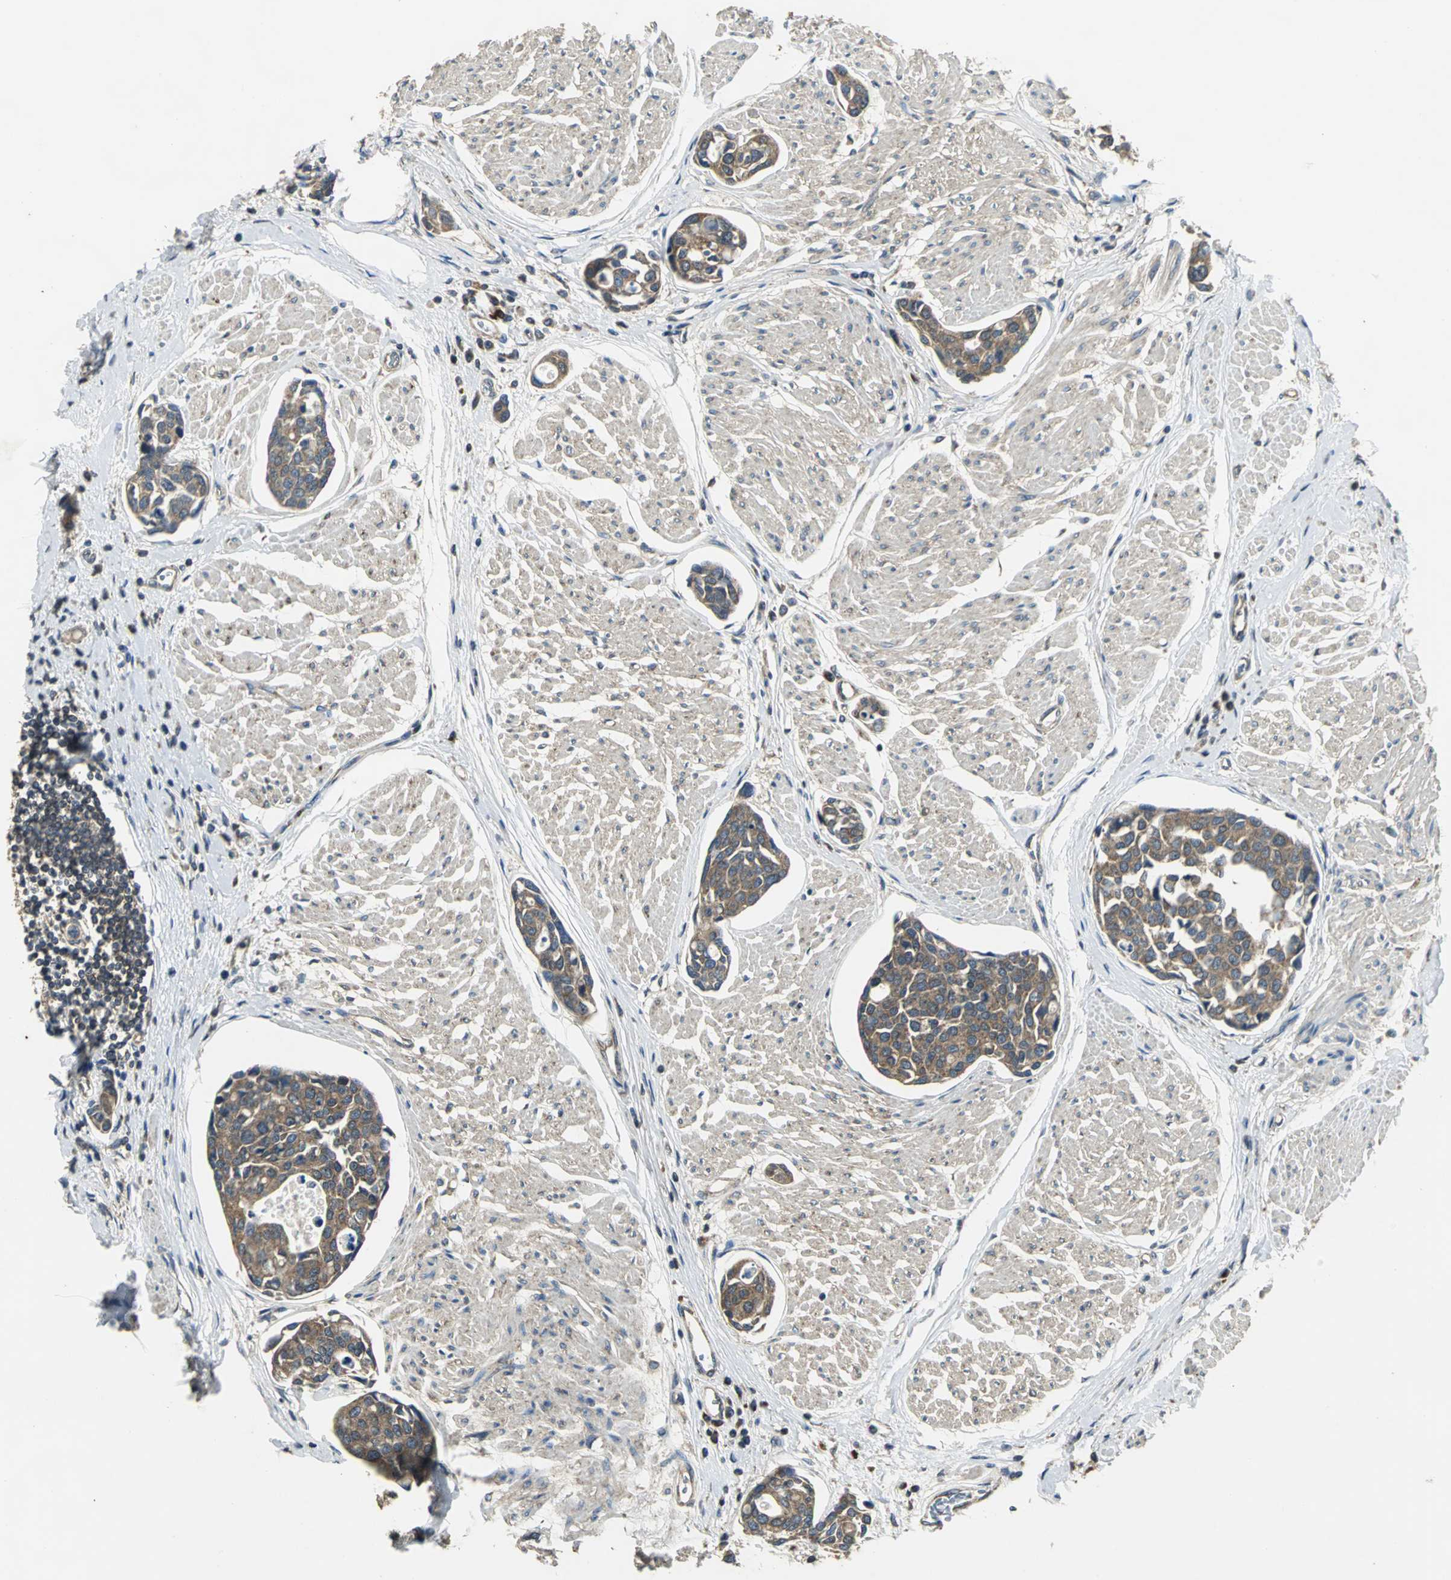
{"staining": {"intensity": "moderate", "quantity": ">75%", "location": "cytoplasmic/membranous"}, "tissue": "urothelial cancer", "cell_type": "Tumor cells", "image_type": "cancer", "snomed": [{"axis": "morphology", "description": "Urothelial carcinoma, High grade"}, {"axis": "topography", "description": "Urinary bladder"}], "caption": "IHC image of neoplastic tissue: human urothelial carcinoma (high-grade) stained using immunohistochemistry demonstrates medium levels of moderate protein expression localized specifically in the cytoplasmic/membranous of tumor cells, appearing as a cytoplasmic/membranous brown color.", "gene": "IRF3", "patient": {"sex": "male", "age": 78}}